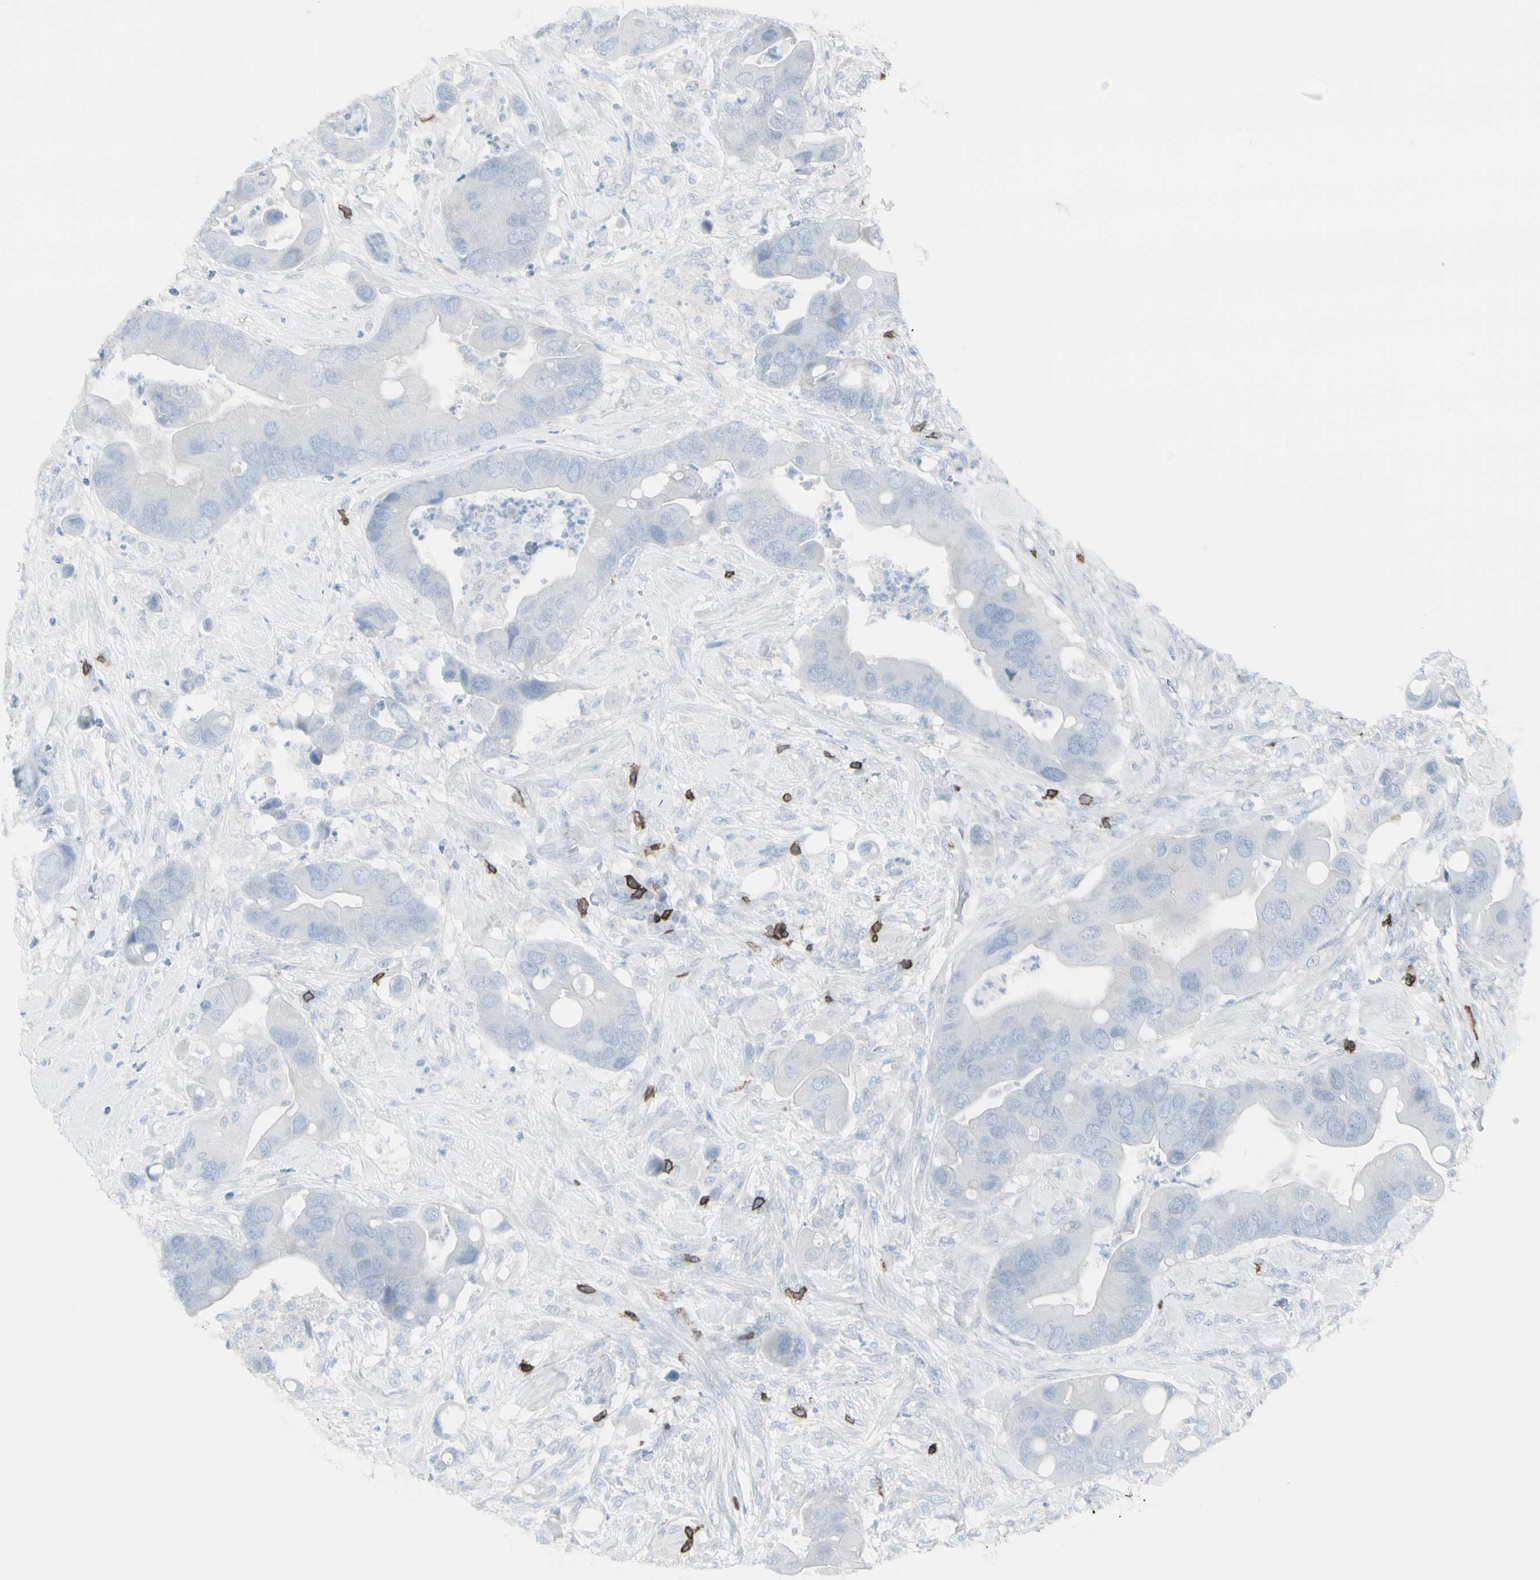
{"staining": {"intensity": "negative", "quantity": "none", "location": "none"}, "tissue": "colorectal cancer", "cell_type": "Tumor cells", "image_type": "cancer", "snomed": [{"axis": "morphology", "description": "Adenocarcinoma, NOS"}, {"axis": "topography", "description": "Rectum"}], "caption": "The immunohistochemistry (IHC) image has no significant expression in tumor cells of colorectal cancer (adenocarcinoma) tissue.", "gene": "CD247", "patient": {"sex": "female", "age": 57}}